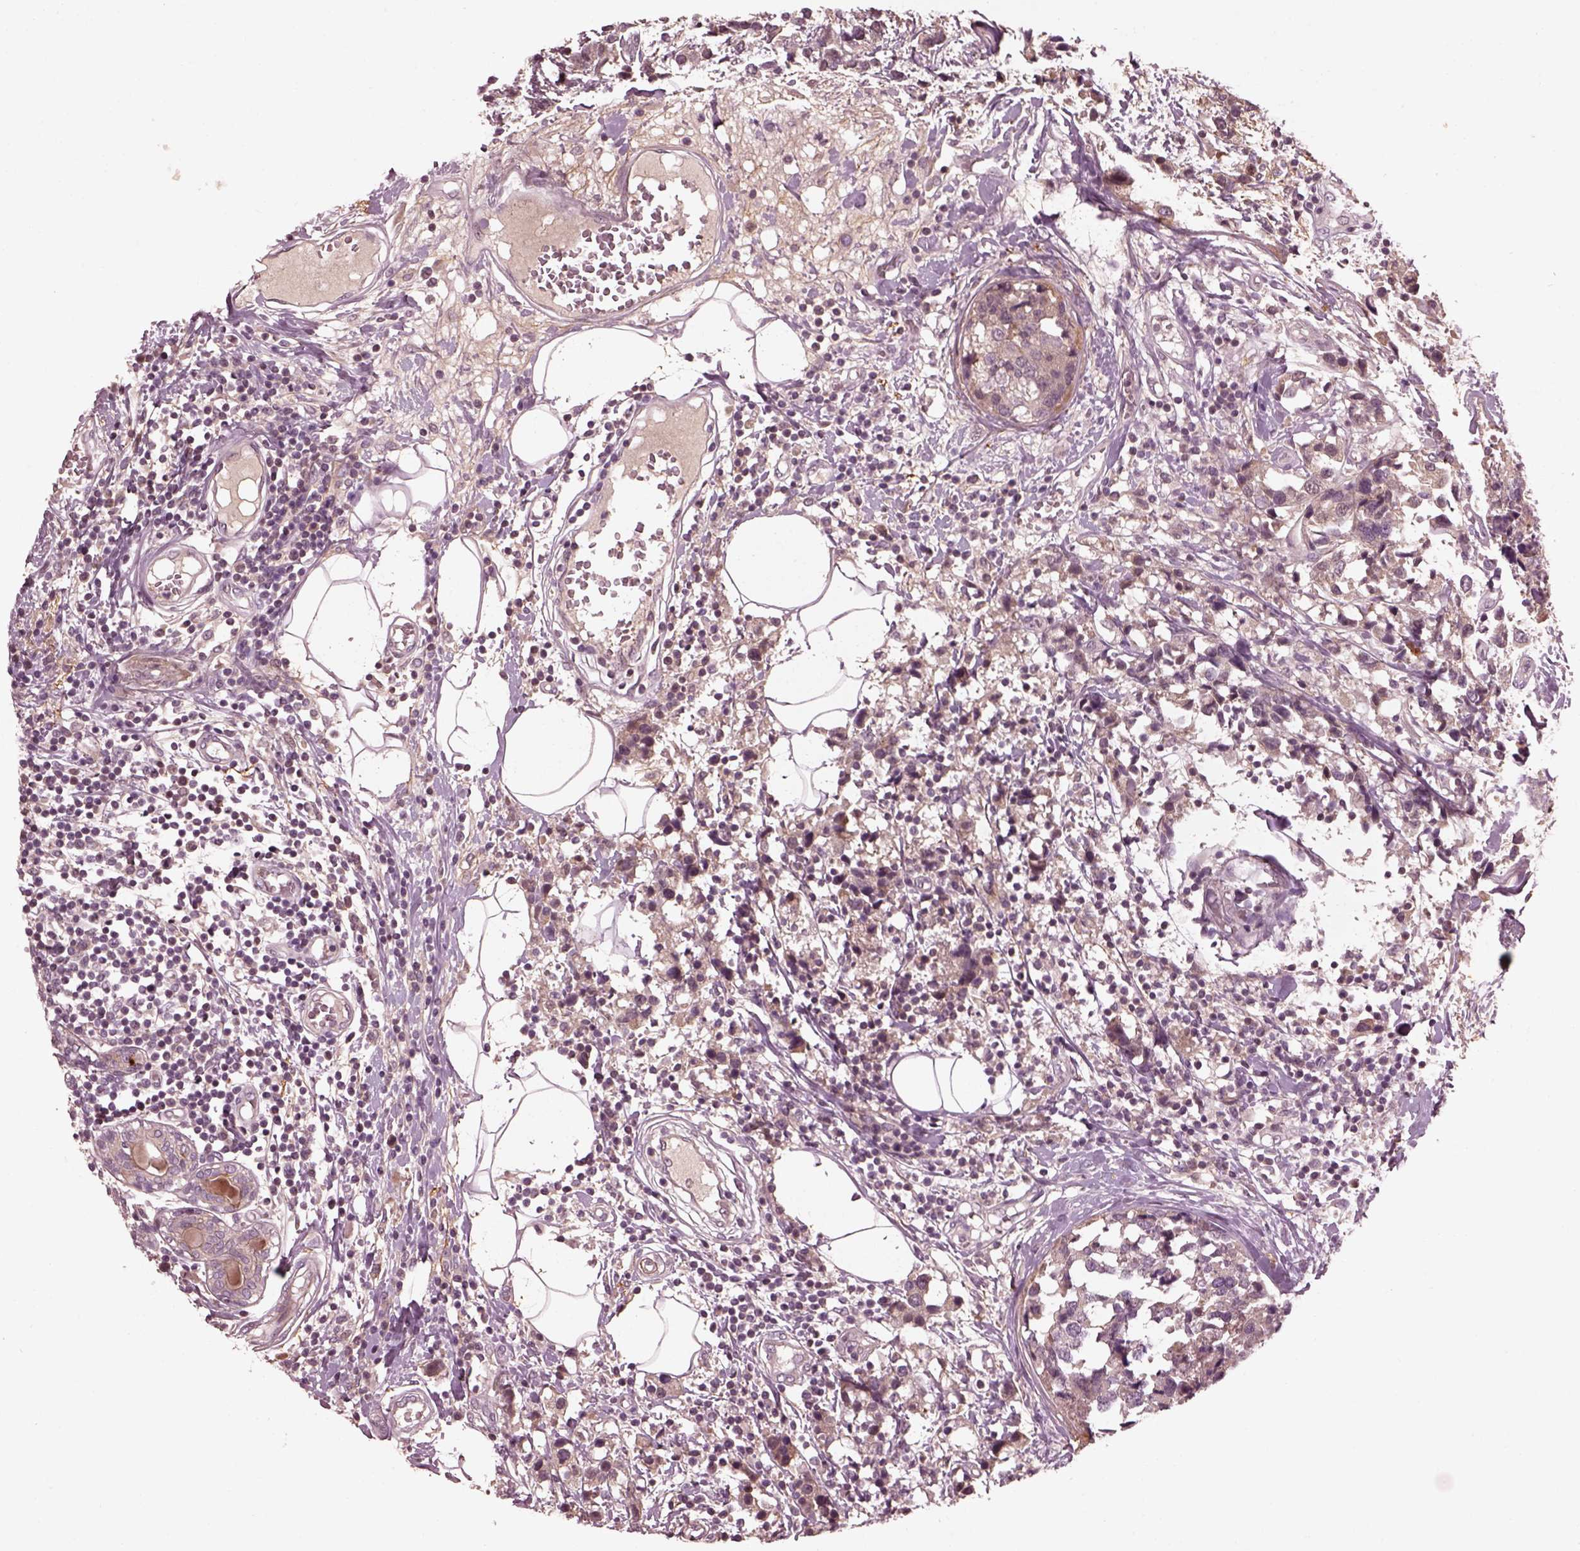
{"staining": {"intensity": "negative", "quantity": "none", "location": "none"}, "tissue": "breast cancer", "cell_type": "Tumor cells", "image_type": "cancer", "snomed": [{"axis": "morphology", "description": "Lobular carcinoma"}, {"axis": "topography", "description": "Breast"}], "caption": "IHC of lobular carcinoma (breast) demonstrates no expression in tumor cells. (DAB IHC, high magnification).", "gene": "EFEMP1", "patient": {"sex": "female", "age": 59}}